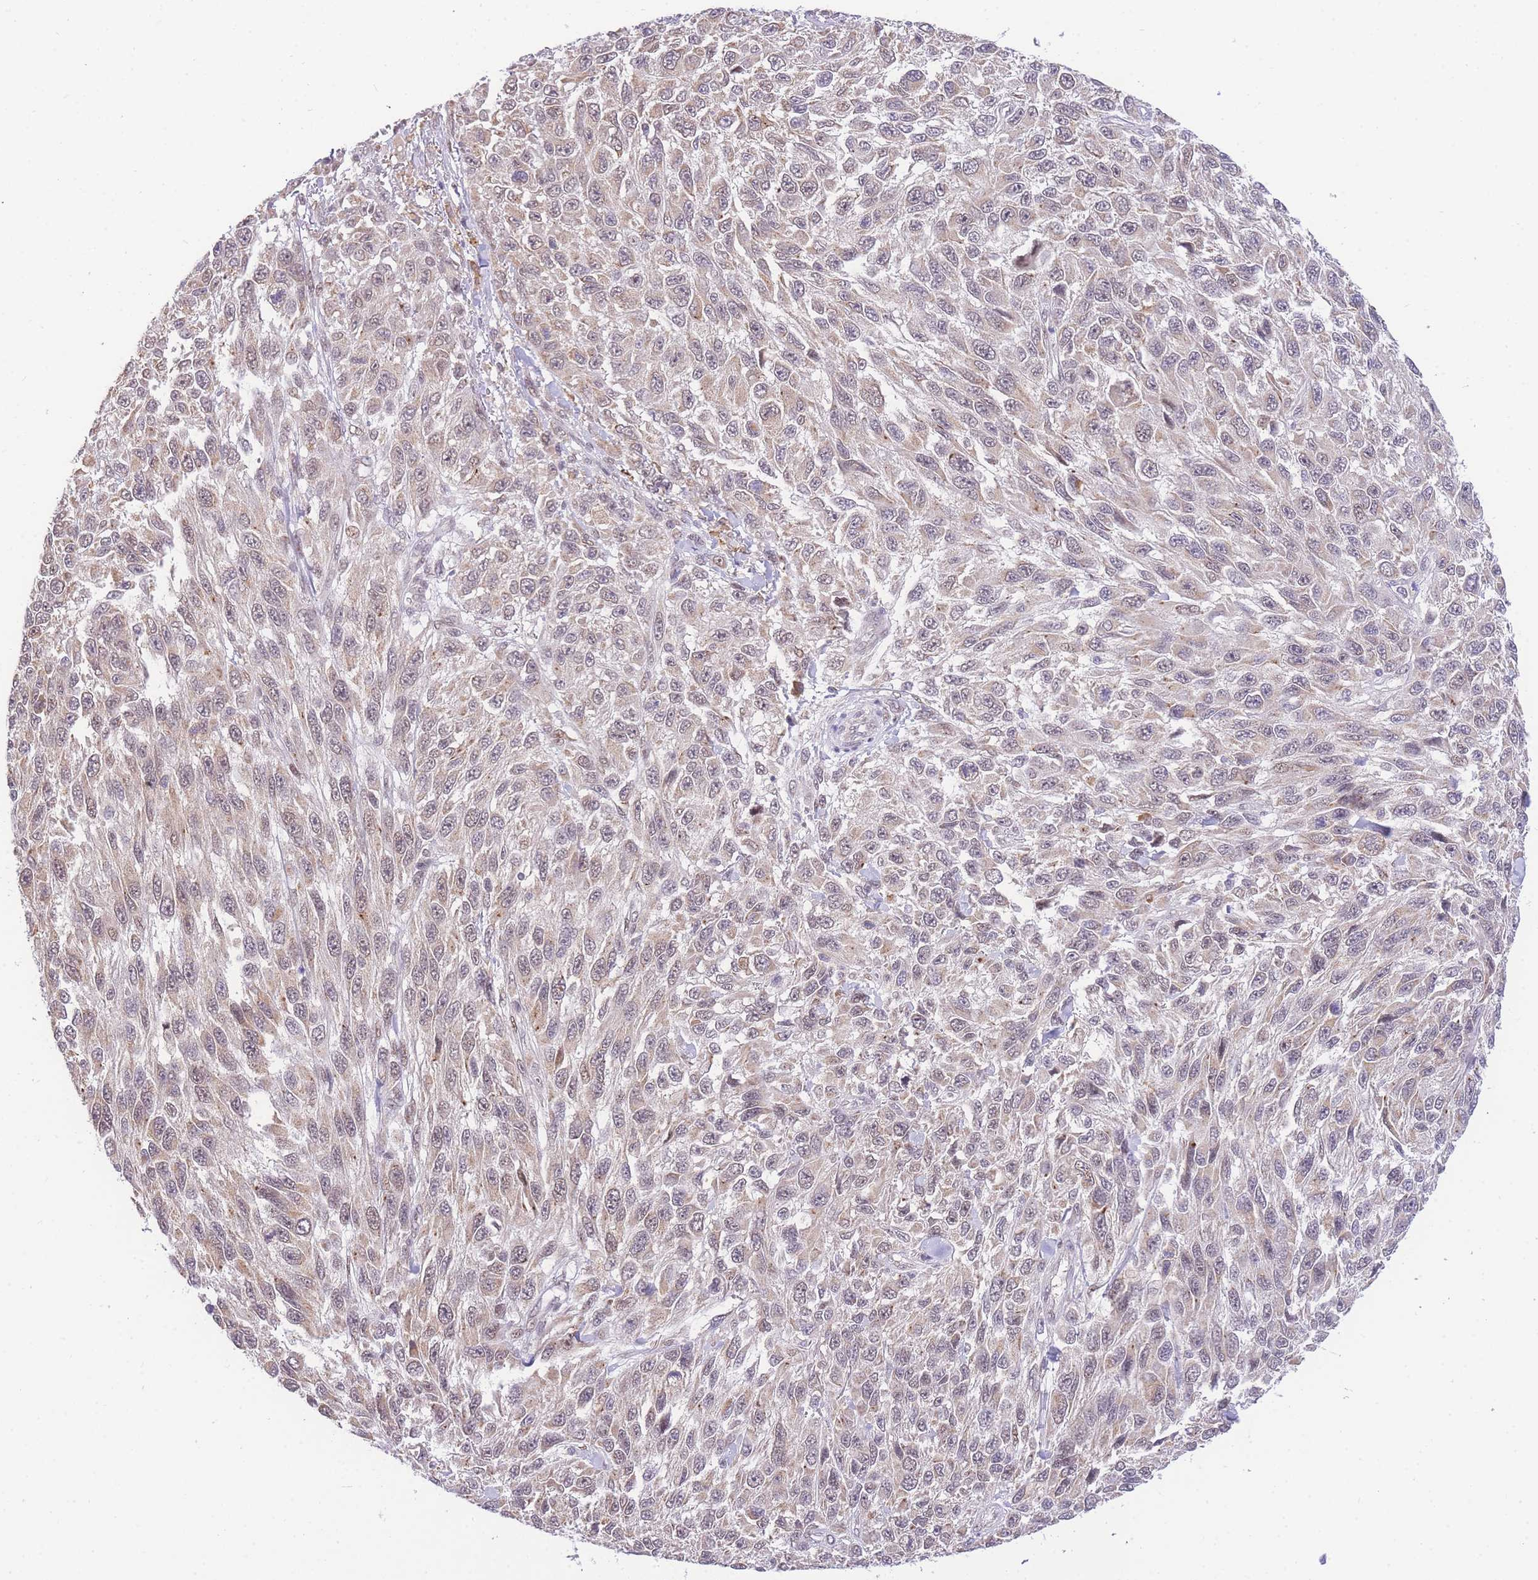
{"staining": {"intensity": "weak", "quantity": ">75%", "location": "cytoplasmic/membranous"}, "tissue": "melanoma", "cell_type": "Tumor cells", "image_type": "cancer", "snomed": [{"axis": "morphology", "description": "Malignant melanoma, NOS"}, {"axis": "topography", "description": "Skin"}], "caption": "Protein expression analysis of human malignant melanoma reveals weak cytoplasmic/membranous expression in about >75% of tumor cells.", "gene": "PUS10", "patient": {"sex": "female", "age": 96}}